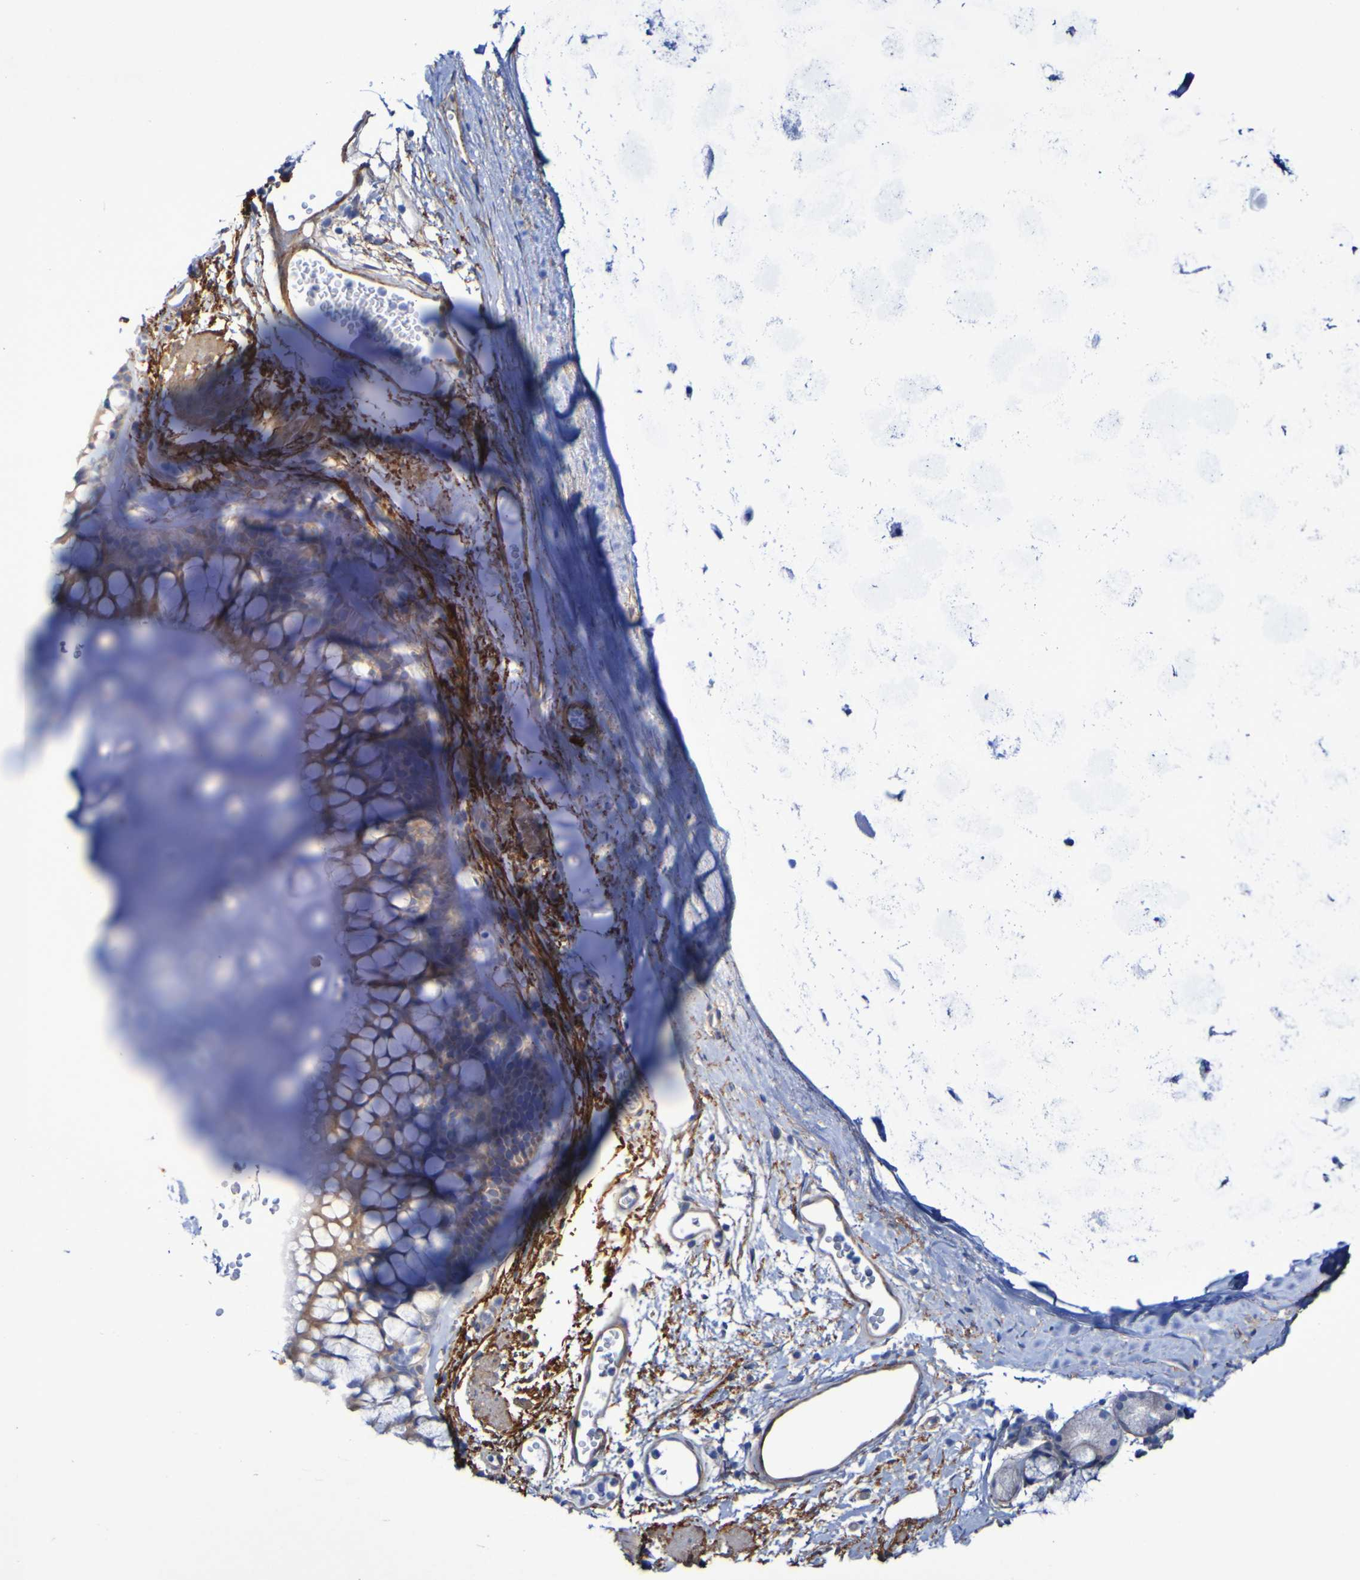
{"staining": {"intensity": "moderate", "quantity": ">75%", "location": "cytoplasmic/membranous"}, "tissue": "bronchus", "cell_type": "Respiratory epithelial cells", "image_type": "normal", "snomed": [{"axis": "morphology", "description": "Normal tissue, NOS"}, {"axis": "topography", "description": "Cartilage tissue"}, {"axis": "topography", "description": "Bronchus"}], "caption": "Immunohistochemistry (IHC) histopathology image of normal bronchus stained for a protein (brown), which exhibits medium levels of moderate cytoplasmic/membranous staining in approximately >75% of respiratory epithelial cells.", "gene": "LPP", "patient": {"sex": "female", "age": 53}}